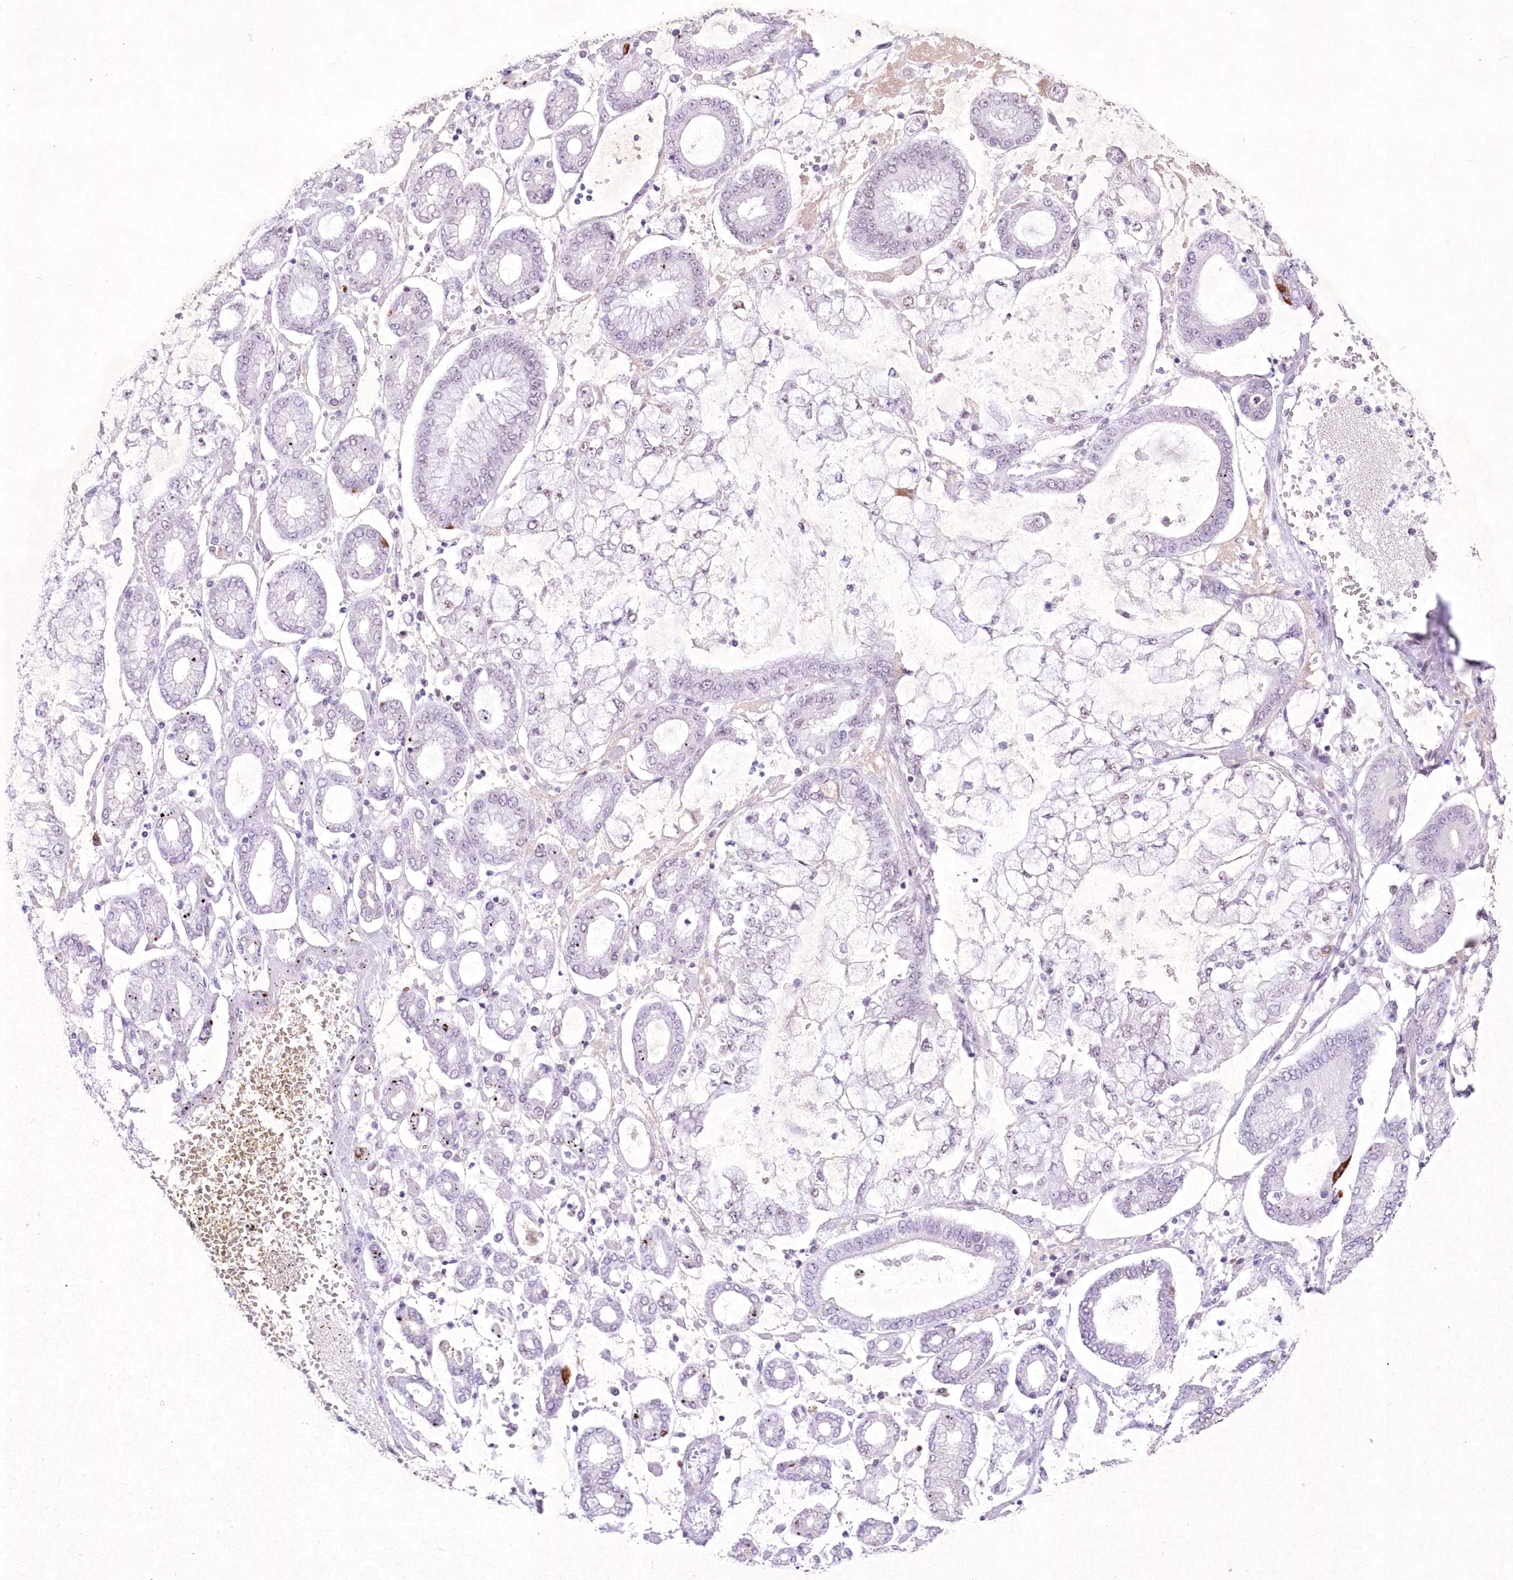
{"staining": {"intensity": "negative", "quantity": "none", "location": "none"}, "tissue": "stomach cancer", "cell_type": "Tumor cells", "image_type": "cancer", "snomed": [{"axis": "morphology", "description": "Adenocarcinoma, NOS"}, {"axis": "topography", "description": "Stomach"}], "caption": "This is a image of immunohistochemistry staining of adenocarcinoma (stomach), which shows no staining in tumor cells.", "gene": "RBM27", "patient": {"sex": "male", "age": 76}}